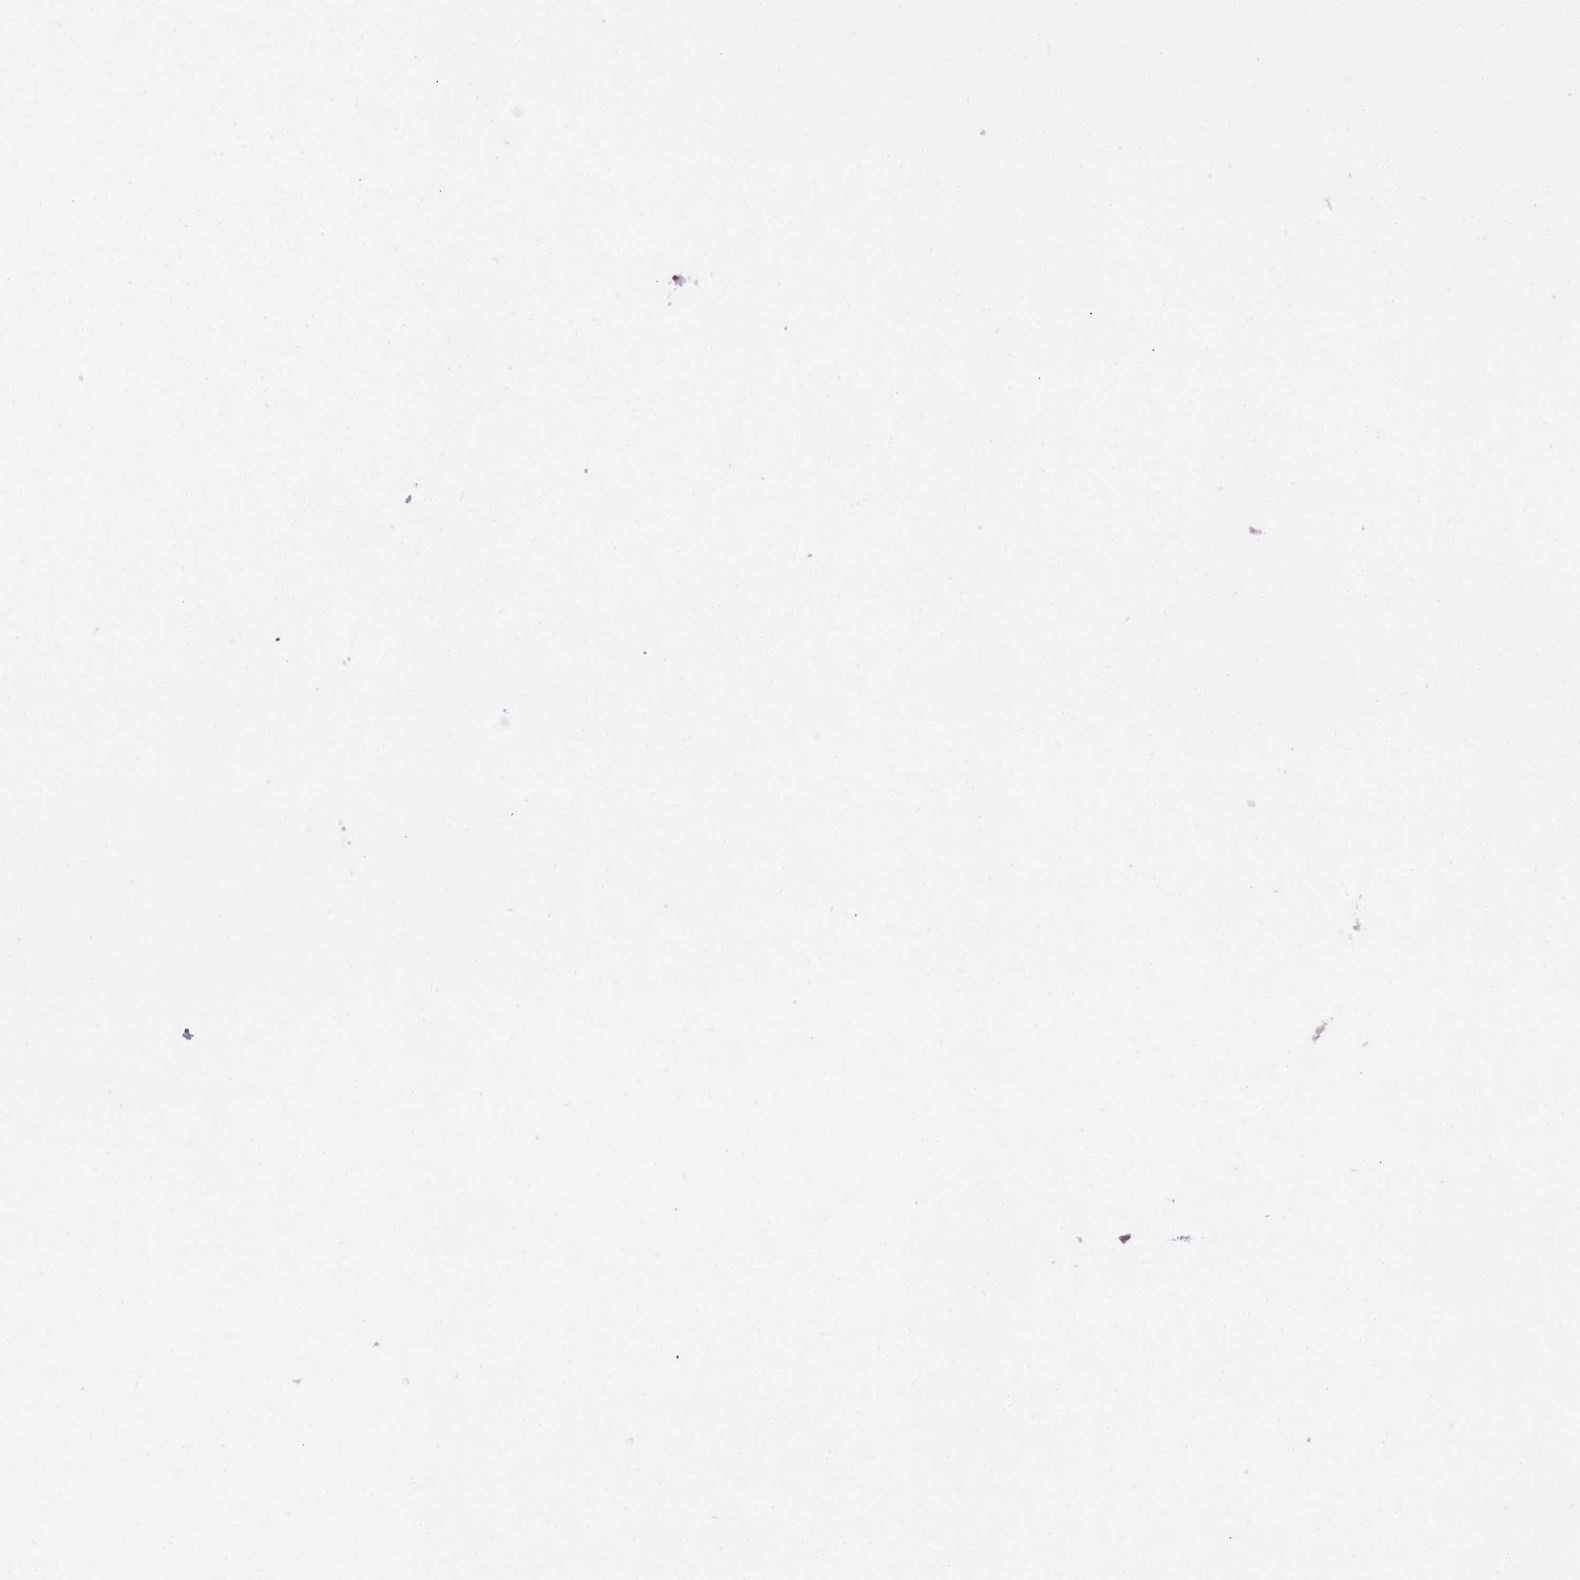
{"staining": {"intensity": "moderate", "quantity": ">75%", "location": "cytoplasmic/membranous,nuclear"}, "tissue": "head and neck cancer", "cell_type": "Tumor cells", "image_type": "cancer", "snomed": [{"axis": "morphology", "description": "Squamous cell carcinoma, NOS"}, {"axis": "topography", "description": "Oral tissue"}, {"axis": "topography", "description": "Head-Neck"}], "caption": "The immunohistochemical stain labels moderate cytoplasmic/membranous and nuclear expression in tumor cells of head and neck cancer (squamous cell carcinoma) tissue. (Stains: DAB in brown, nuclei in blue, Microscopy: brightfield microscopy at high magnification).", "gene": "CXorf38", "patient": {"sex": "female", "age": 50}}